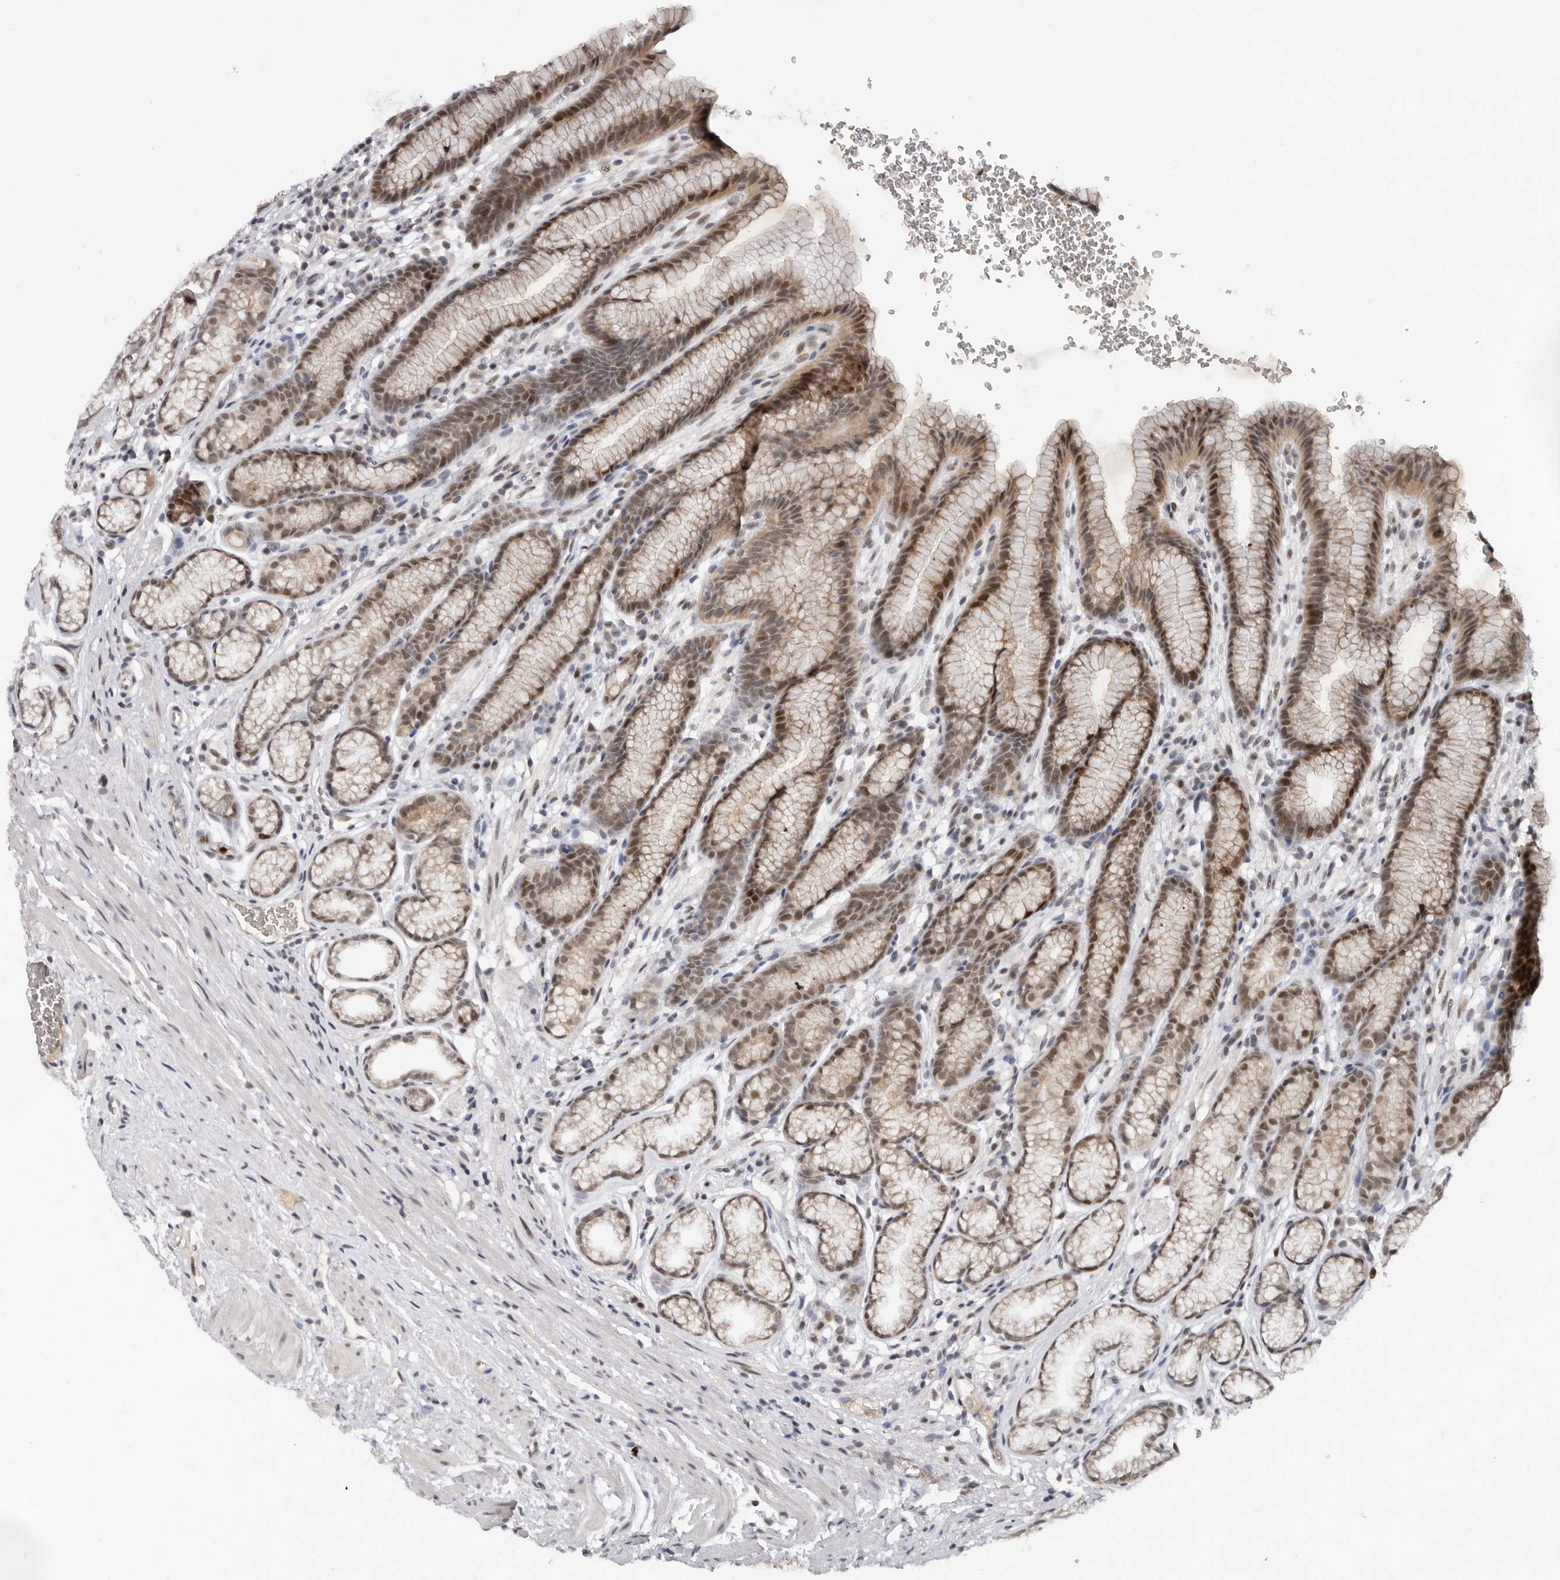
{"staining": {"intensity": "moderate", "quantity": ">75%", "location": "cytoplasmic/membranous,nuclear"}, "tissue": "stomach", "cell_type": "Glandular cells", "image_type": "normal", "snomed": [{"axis": "morphology", "description": "Normal tissue, NOS"}, {"axis": "topography", "description": "Stomach"}], "caption": "Normal stomach was stained to show a protein in brown. There is medium levels of moderate cytoplasmic/membranous,nuclear positivity in about >75% of glandular cells. (Stains: DAB (3,3'-diaminobenzidine) in brown, nuclei in blue, Microscopy: brightfield microscopy at high magnification).", "gene": "BRCA2", "patient": {"sex": "male", "age": 42}}